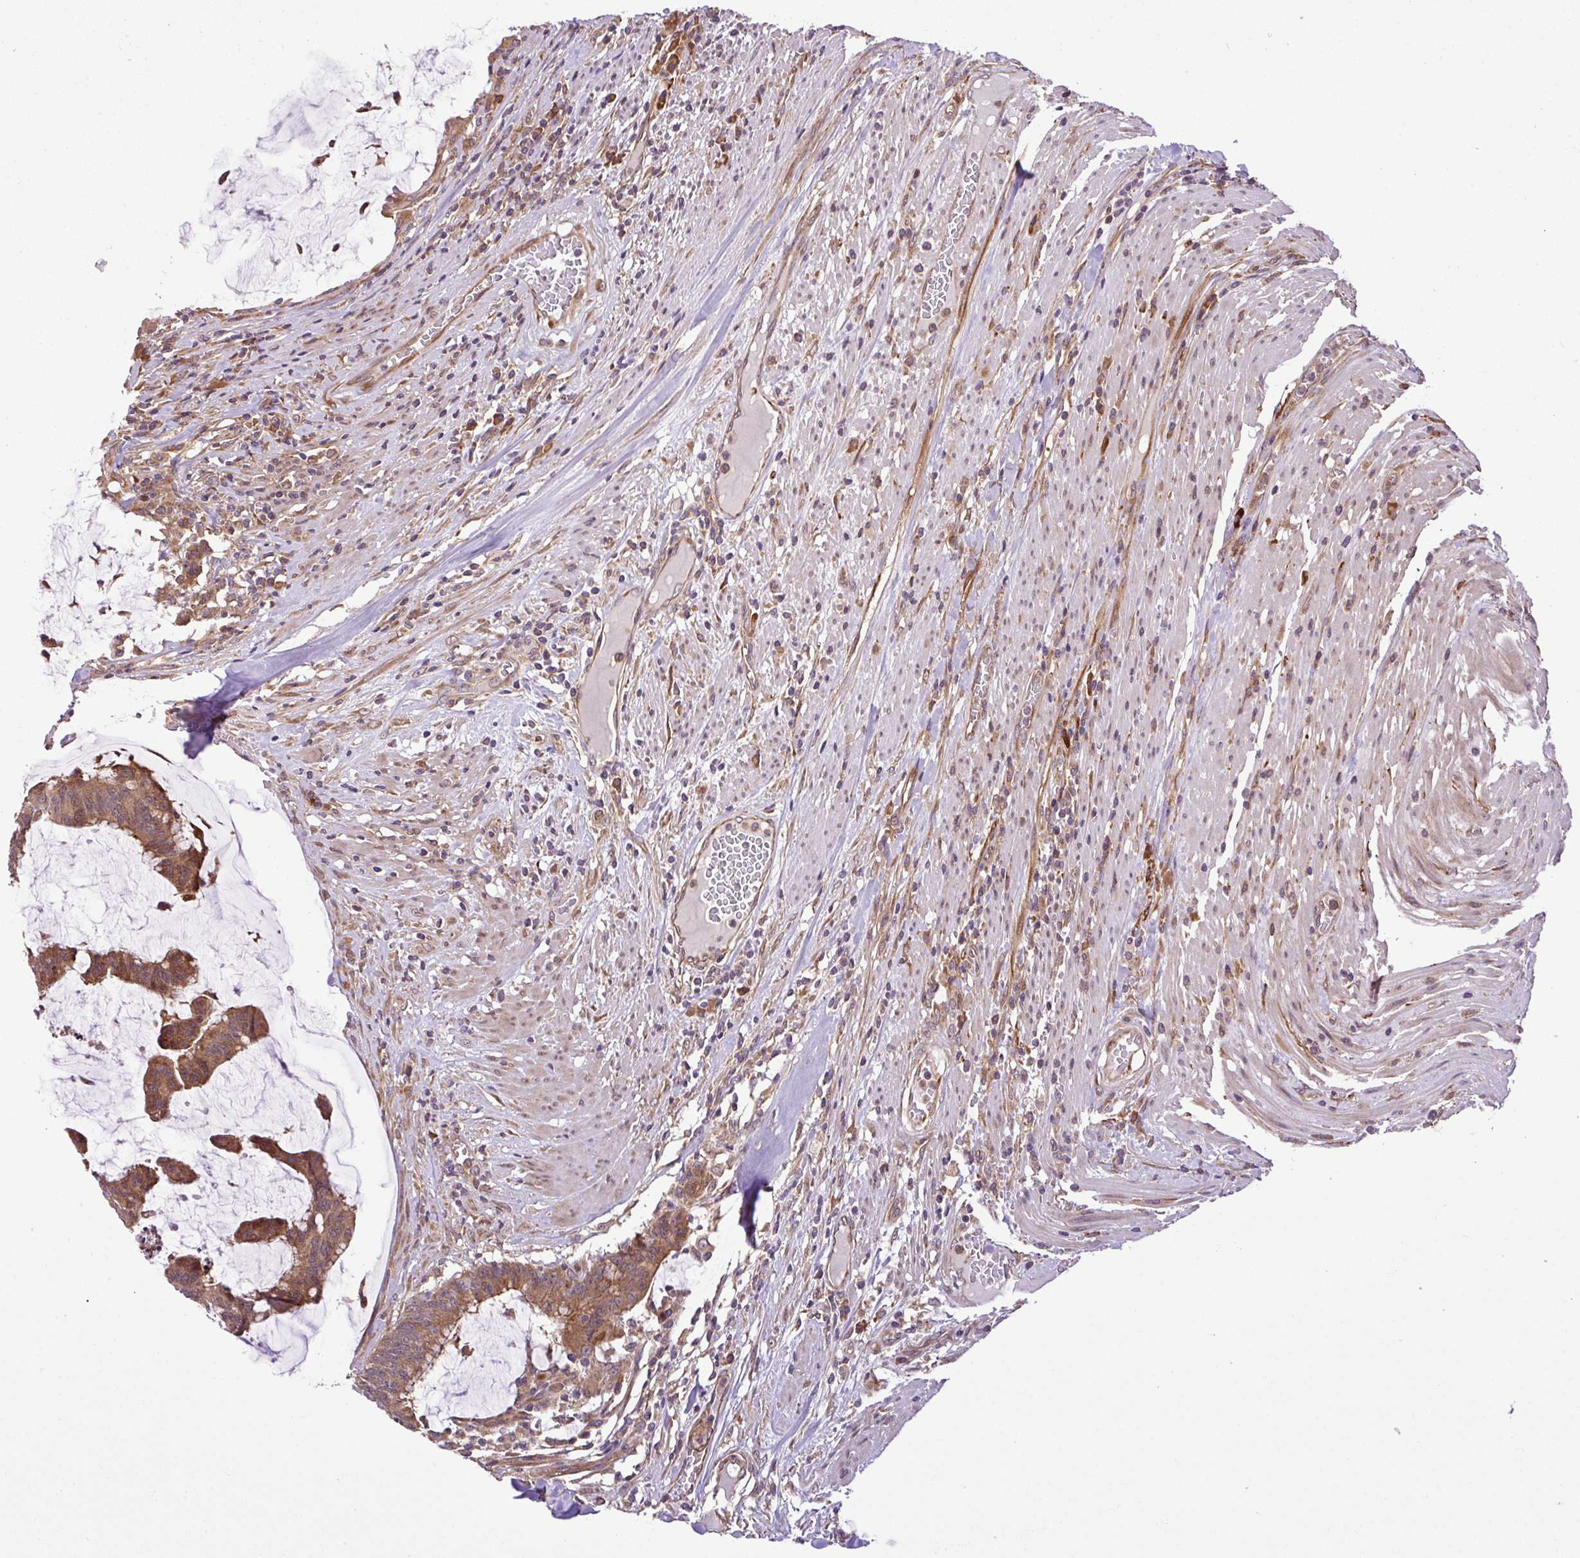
{"staining": {"intensity": "moderate", "quantity": ">75%", "location": "cytoplasmic/membranous"}, "tissue": "colorectal cancer", "cell_type": "Tumor cells", "image_type": "cancer", "snomed": [{"axis": "morphology", "description": "Adenocarcinoma, NOS"}, {"axis": "topography", "description": "Rectum"}], "caption": "Approximately >75% of tumor cells in colorectal adenocarcinoma display moderate cytoplasmic/membranous protein staining as visualized by brown immunohistochemical staining.", "gene": "DLGAP4", "patient": {"sex": "female", "age": 77}}